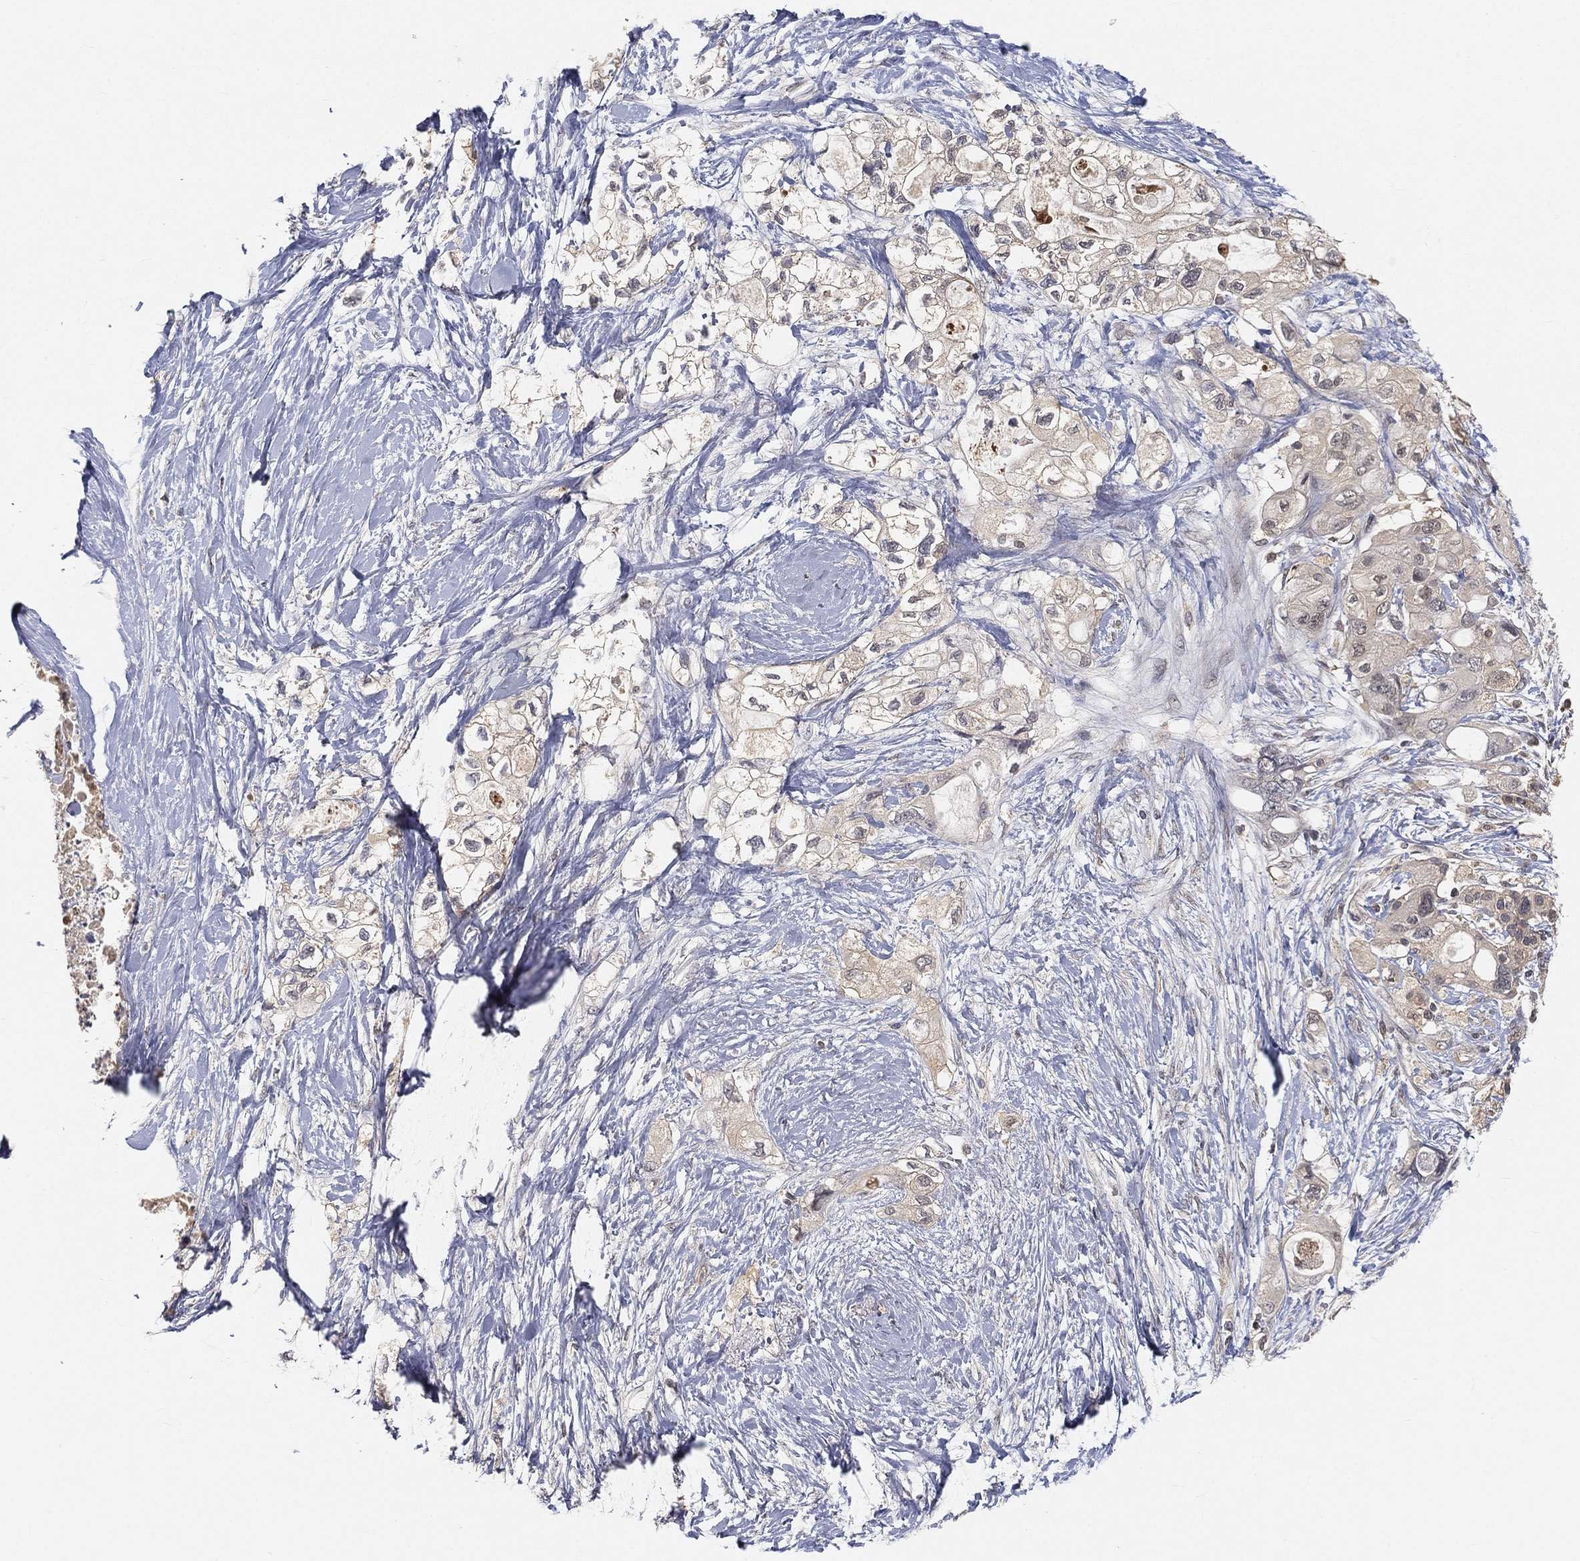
{"staining": {"intensity": "negative", "quantity": "none", "location": "none"}, "tissue": "pancreatic cancer", "cell_type": "Tumor cells", "image_type": "cancer", "snomed": [{"axis": "morphology", "description": "Adenocarcinoma, NOS"}, {"axis": "topography", "description": "Pancreas"}], "caption": "DAB immunohistochemical staining of human adenocarcinoma (pancreatic) displays no significant staining in tumor cells. (IHC, brightfield microscopy, high magnification).", "gene": "MAPK1", "patient": {"sex": "female", "age": 56}}